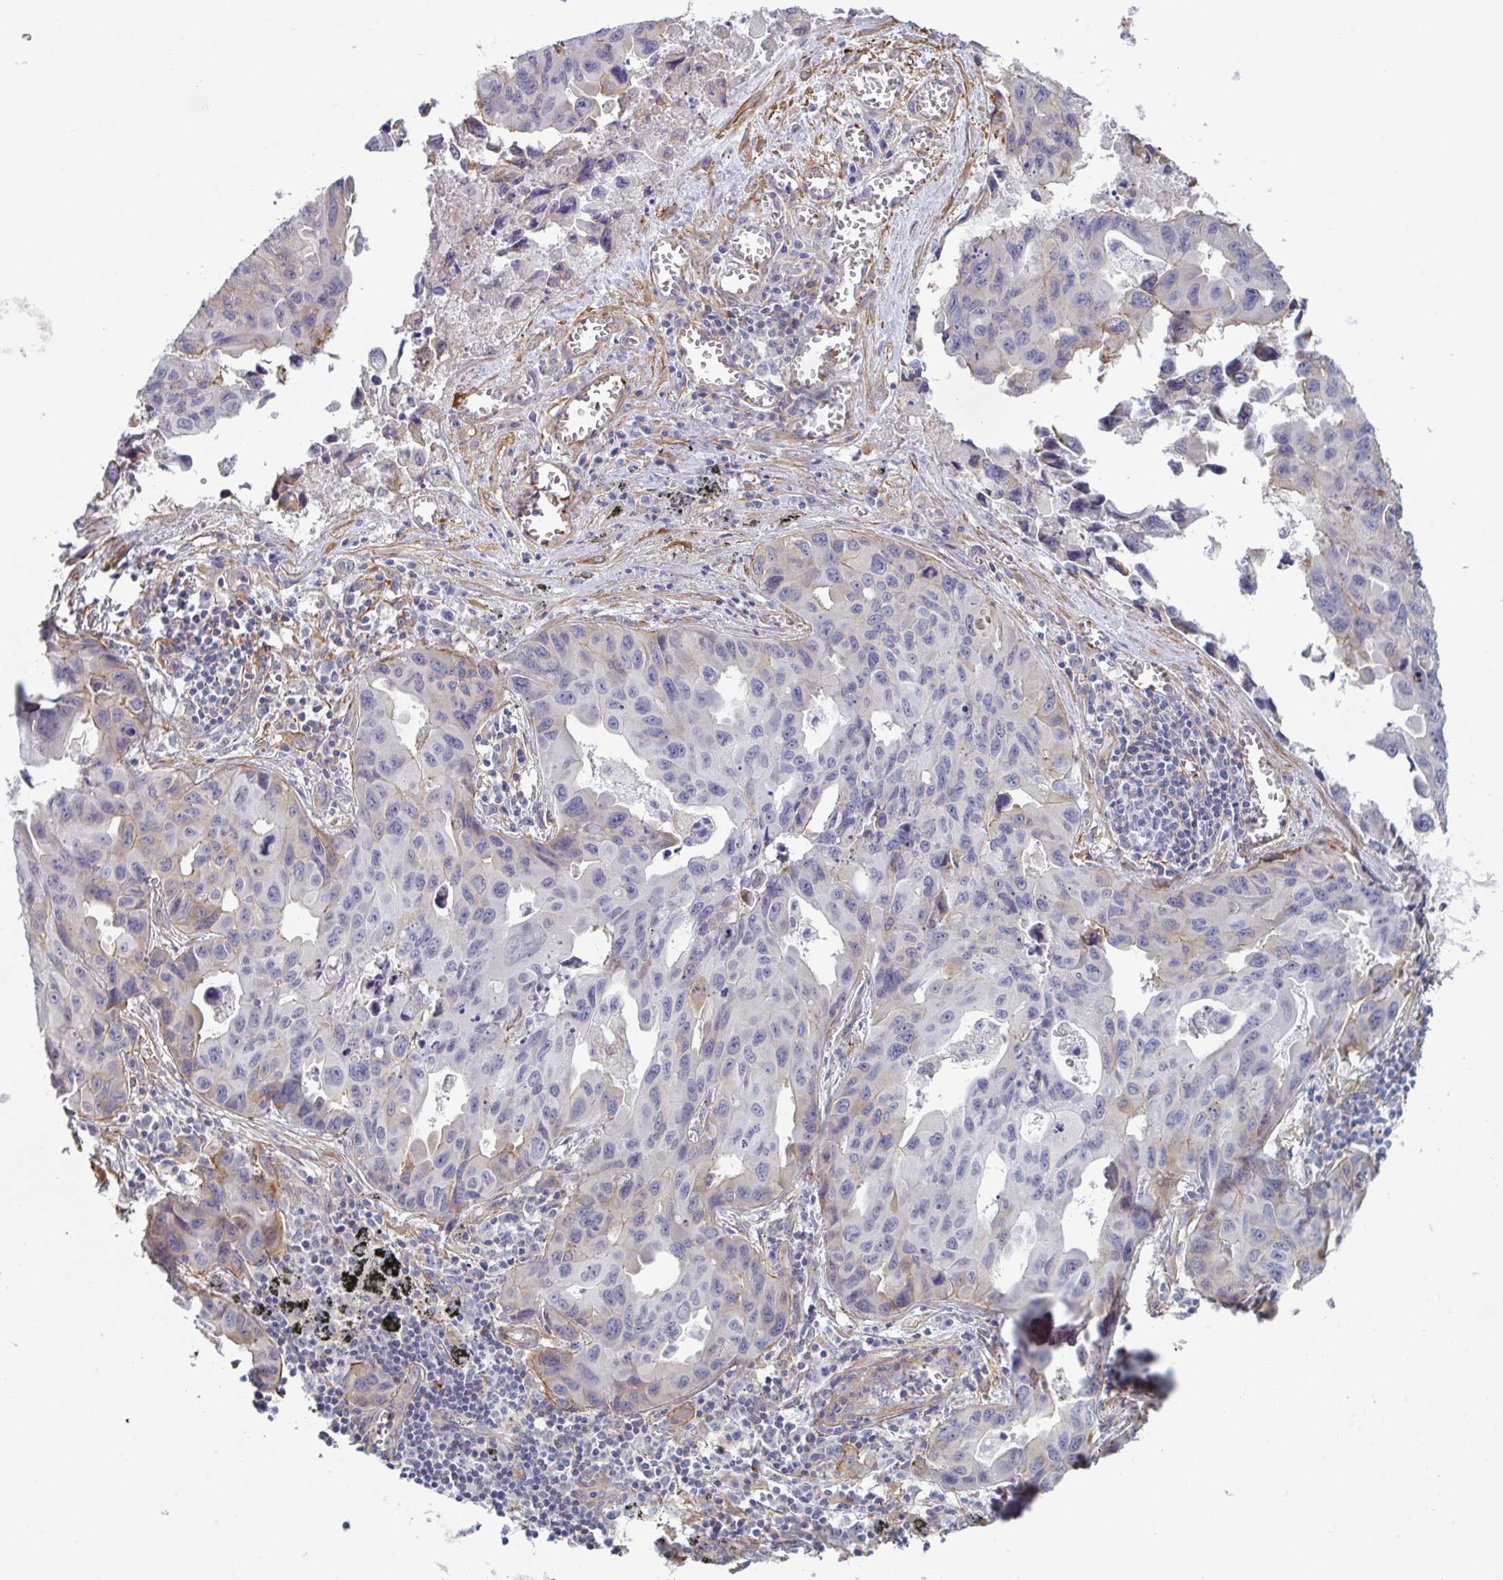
{"staining": {"intensity": "weak", "quantity": "<25%", "location": "cytoplasmic/membranous"}, "tissue": "lung cancer", "cell_type": "Tumor cells", "image_type": "cancer", "snomed": [{"axis": "morphology", "description": "Adenocarcinoma, NOS"}, {"axis": "topography", "description": "Lymph node"}, {"axis": "topography", "description": "Lung"}], "caption": "A high-resolution micrograph shows immunohistochemistry (IHC) staining of lung adenocarcinoma, which displays no significant expression in tumor cells.", "gene": "NEURL4", "patient": {"sex": "male", "age": 64}}